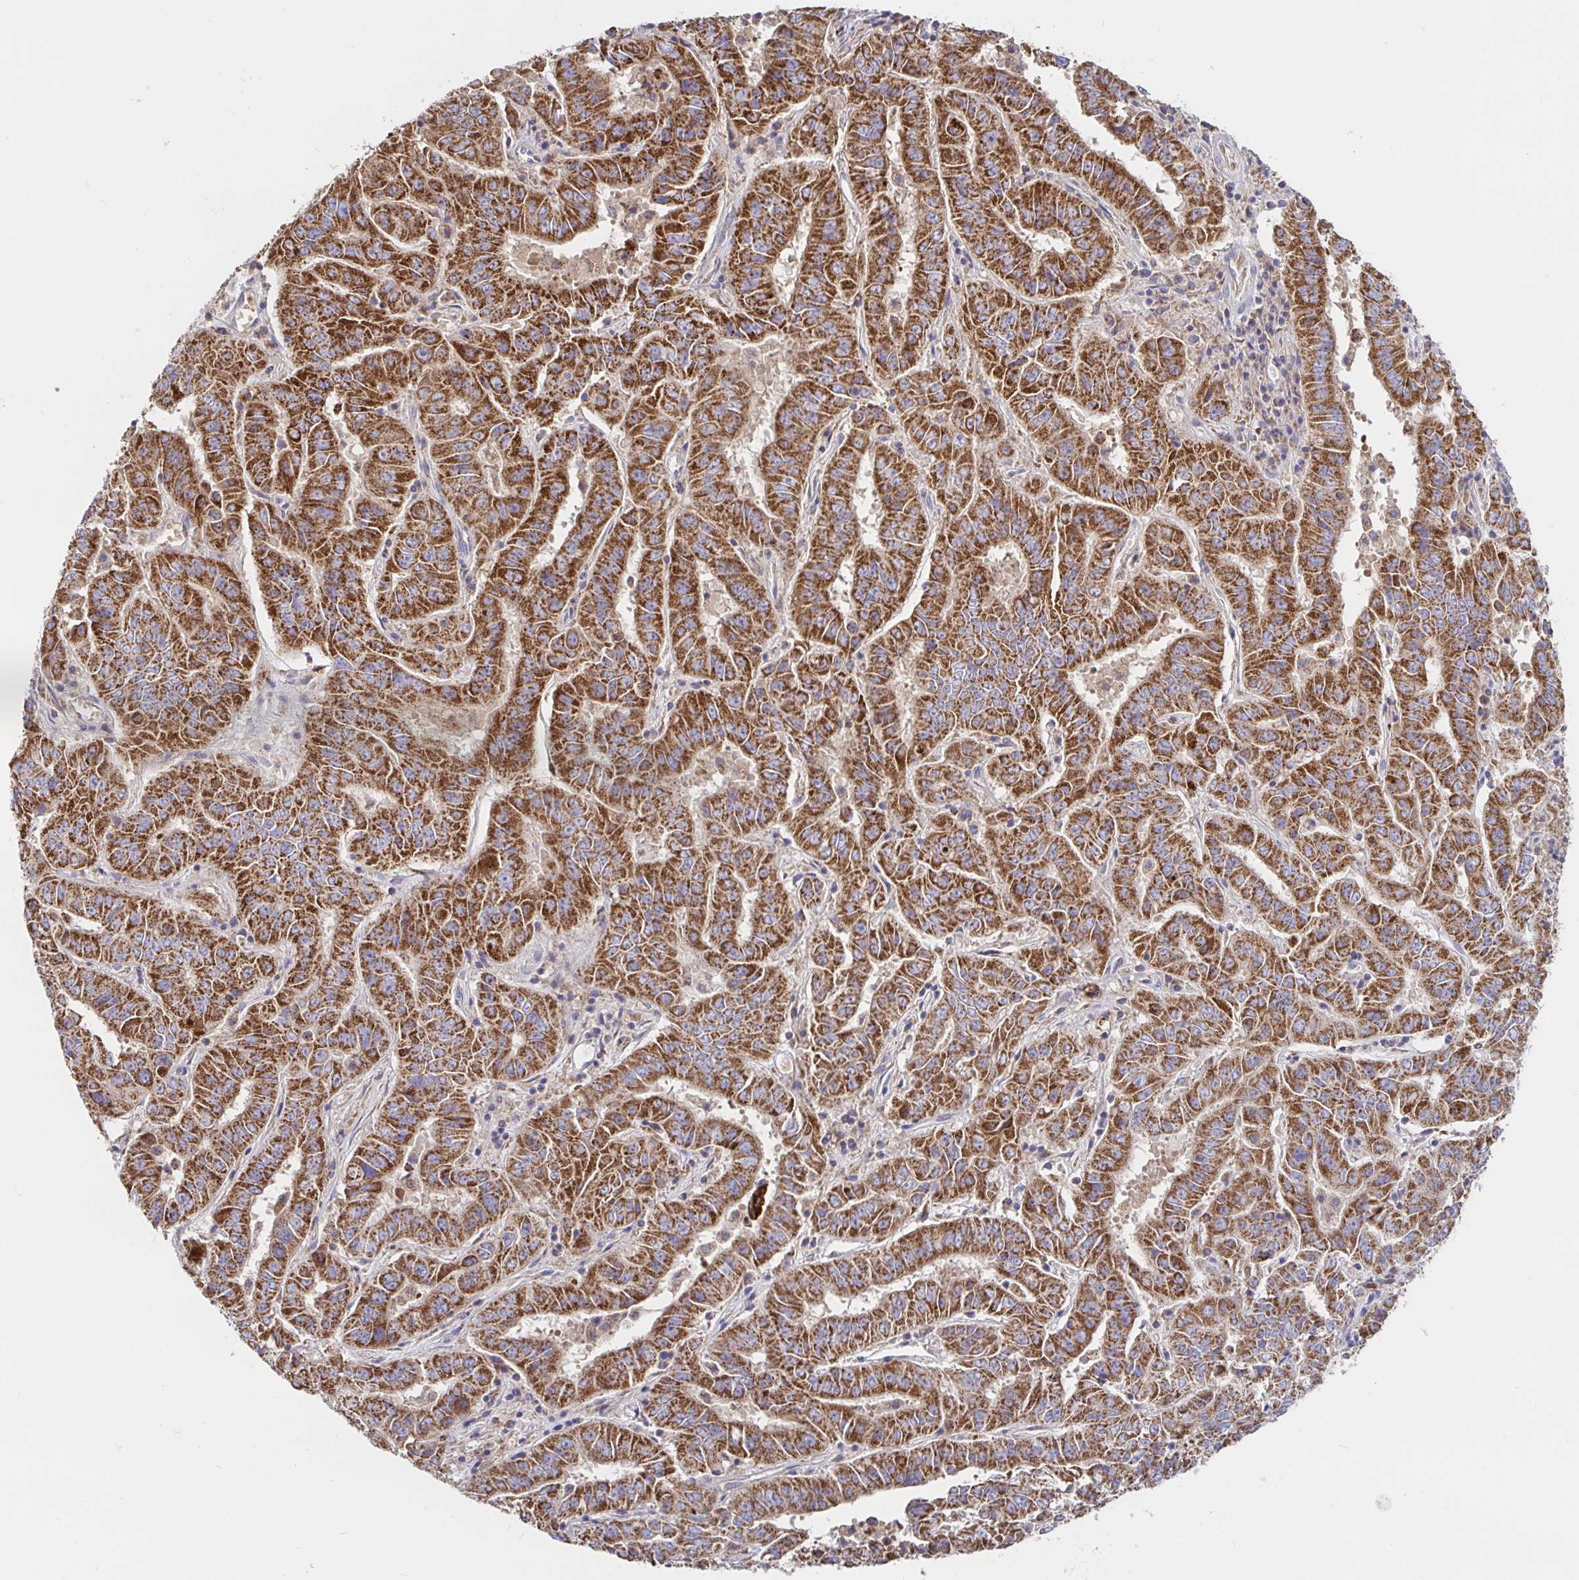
{"staining": {"intensity": "strong", "quantity": ">75%", "location": "cytoplasmic/membranous"}, "tissue": "pancreatic cancer", "cell_type": "Tumor cells", "image_type": "cancer", "snomed": [{"axis": "morphology", "description": "Adenocarcinoma, NOS"}, {"axis": "topography", "description": "Pancreas"}], "caption": "Pancreatic cancer (adenocarcinoma) tissue shows strong cytoplasmic/membranous staining in about >75% of tumor cells", "gene": "PRDX3", "patient": {"sex": "male", "age": 63}}